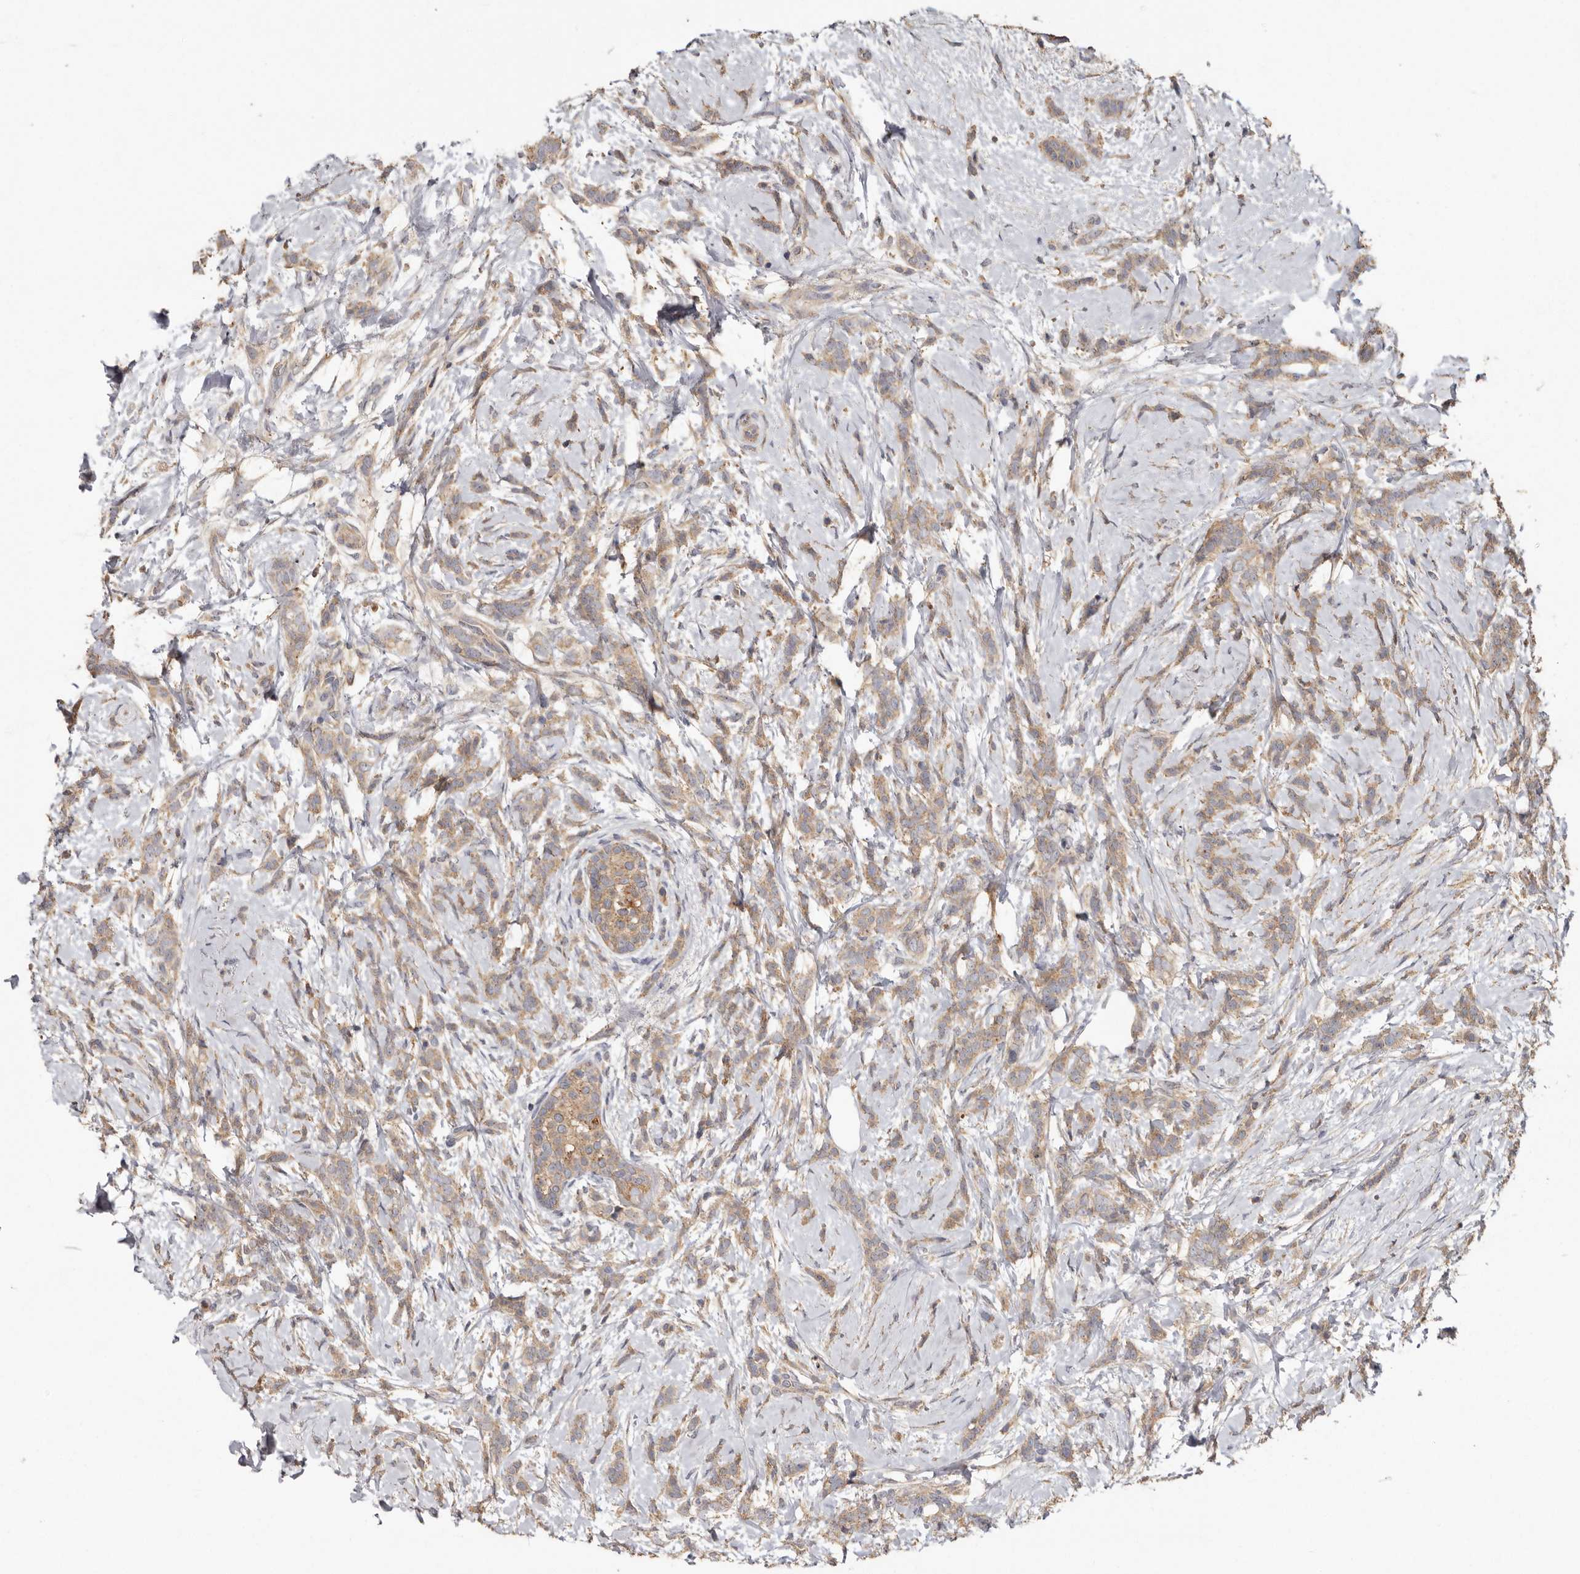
{"staining": {"intensity": "weak", "quantity": ">75%", "location": "cytoplasmic/membranous"}, "tissue": "breast cancer", "cell_type": "Tumor cells", "image_type": "cancer", "snomed": [{"axis": "morphology", "description": "Lobular carcinoma, in situ"}, {"axis": "morphology", "description": "Lobular carcinoma"}, {"axis": "topography", "description": "Breast"}], "caption": "Weak cytoplasmic/membranous protein expression is seen in about >75% of tumor cells in breast cancer (lobular carcinoma in situ).", "gene": "RWDD1", "patient": {"sex": "female", "age": 41}}